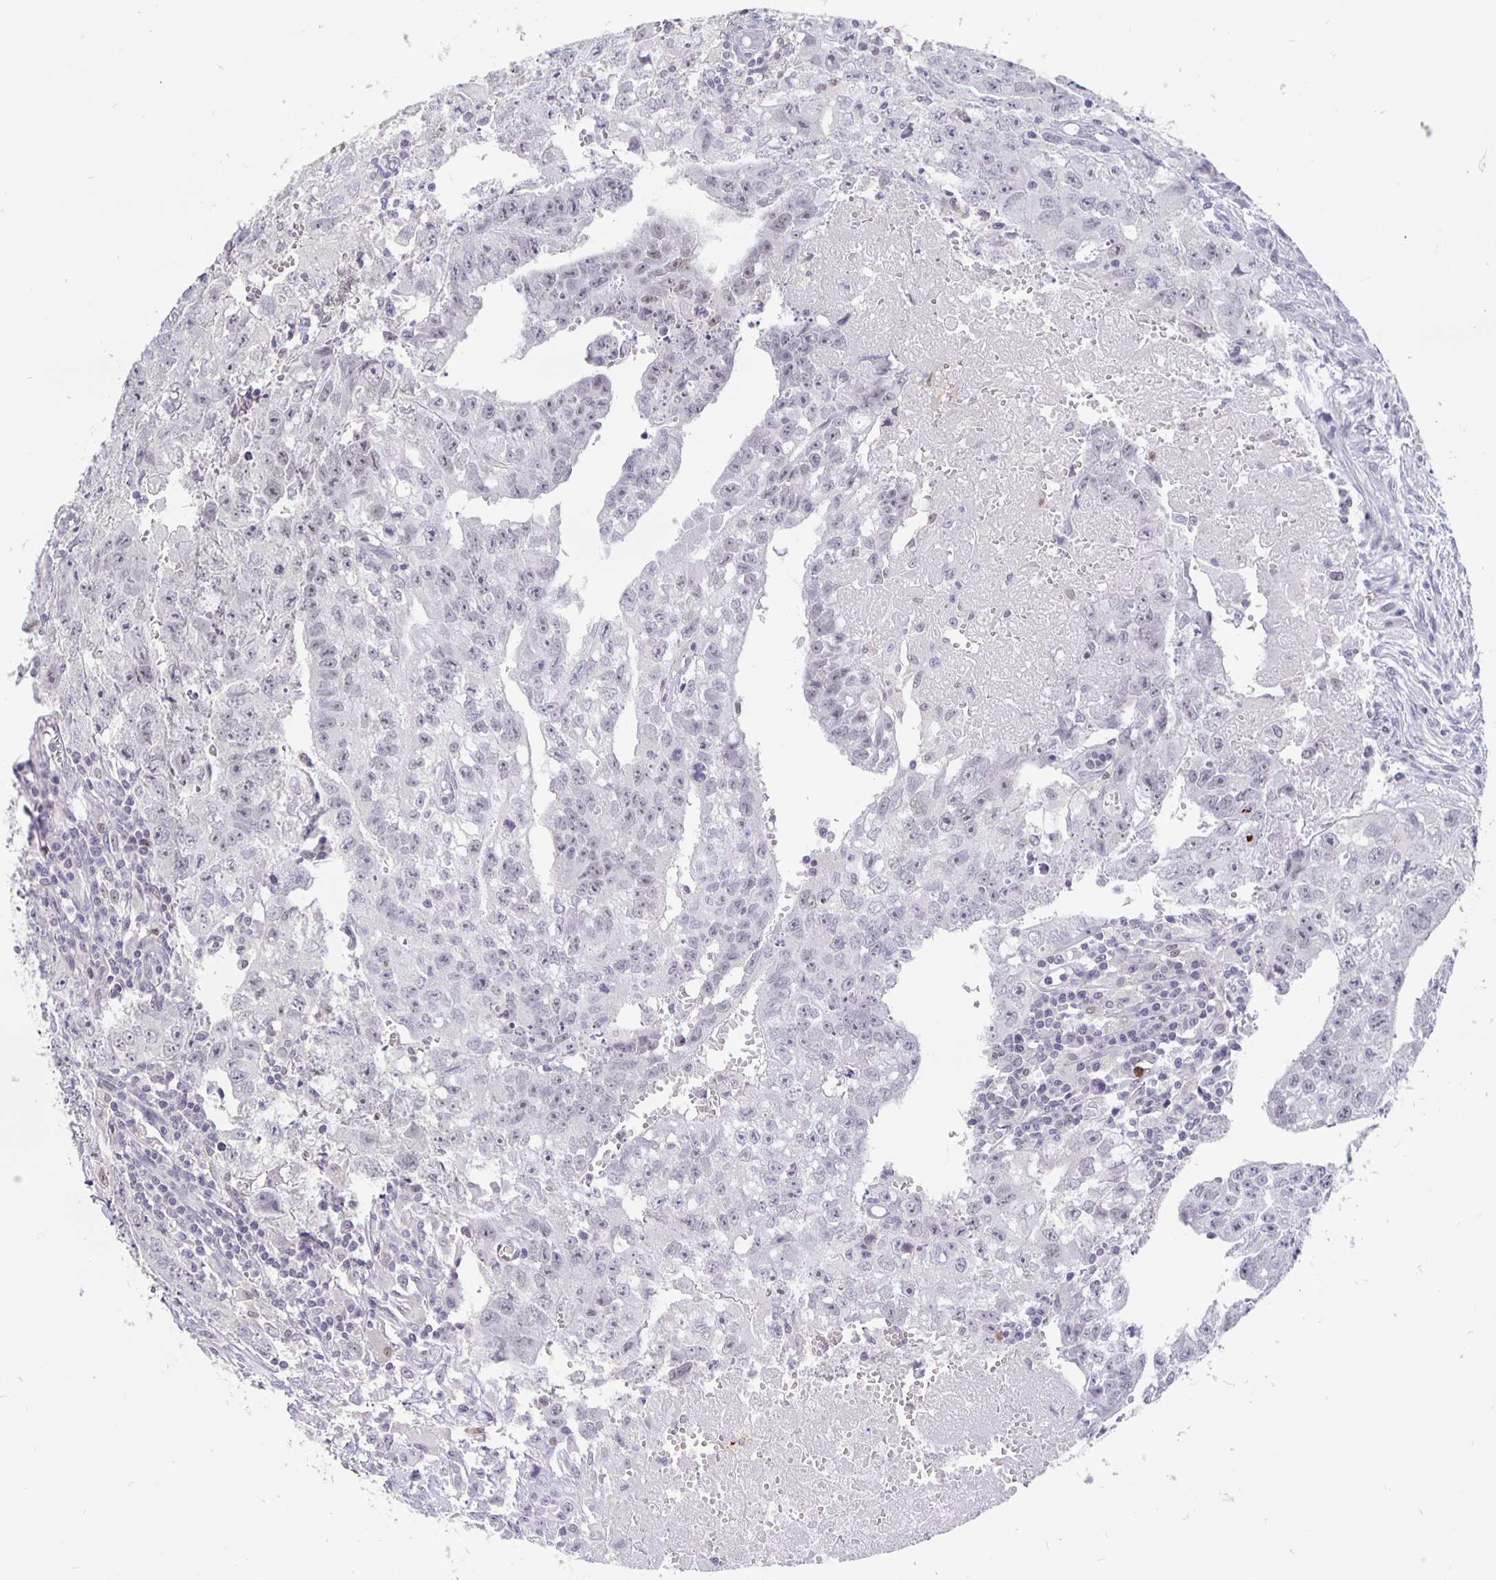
{"staining": {"intensity": "weak", "quantity": "<25%", "location": "nuclear"}, "tissue": "testis cancer", "cell_type": "Tumor cells", "image_type": "cancer", "snomed": [{"axis": "morphology", "description": "Carcinoma, Embryonal, NOS"}, {"axis": "morphology", "description": "Teratoma, malignant, NOS"}, {"axis": "topography", "description": "Testis"}], "caption": "Tumor cells are negative for brown protein staining in testis cancer (malignant teratoma). (Immunohistochemistry (ihc), brightfield microscopy, high magnification).", "gene": "ZNF691", "patient": {"sex": "male", "age": 24}}